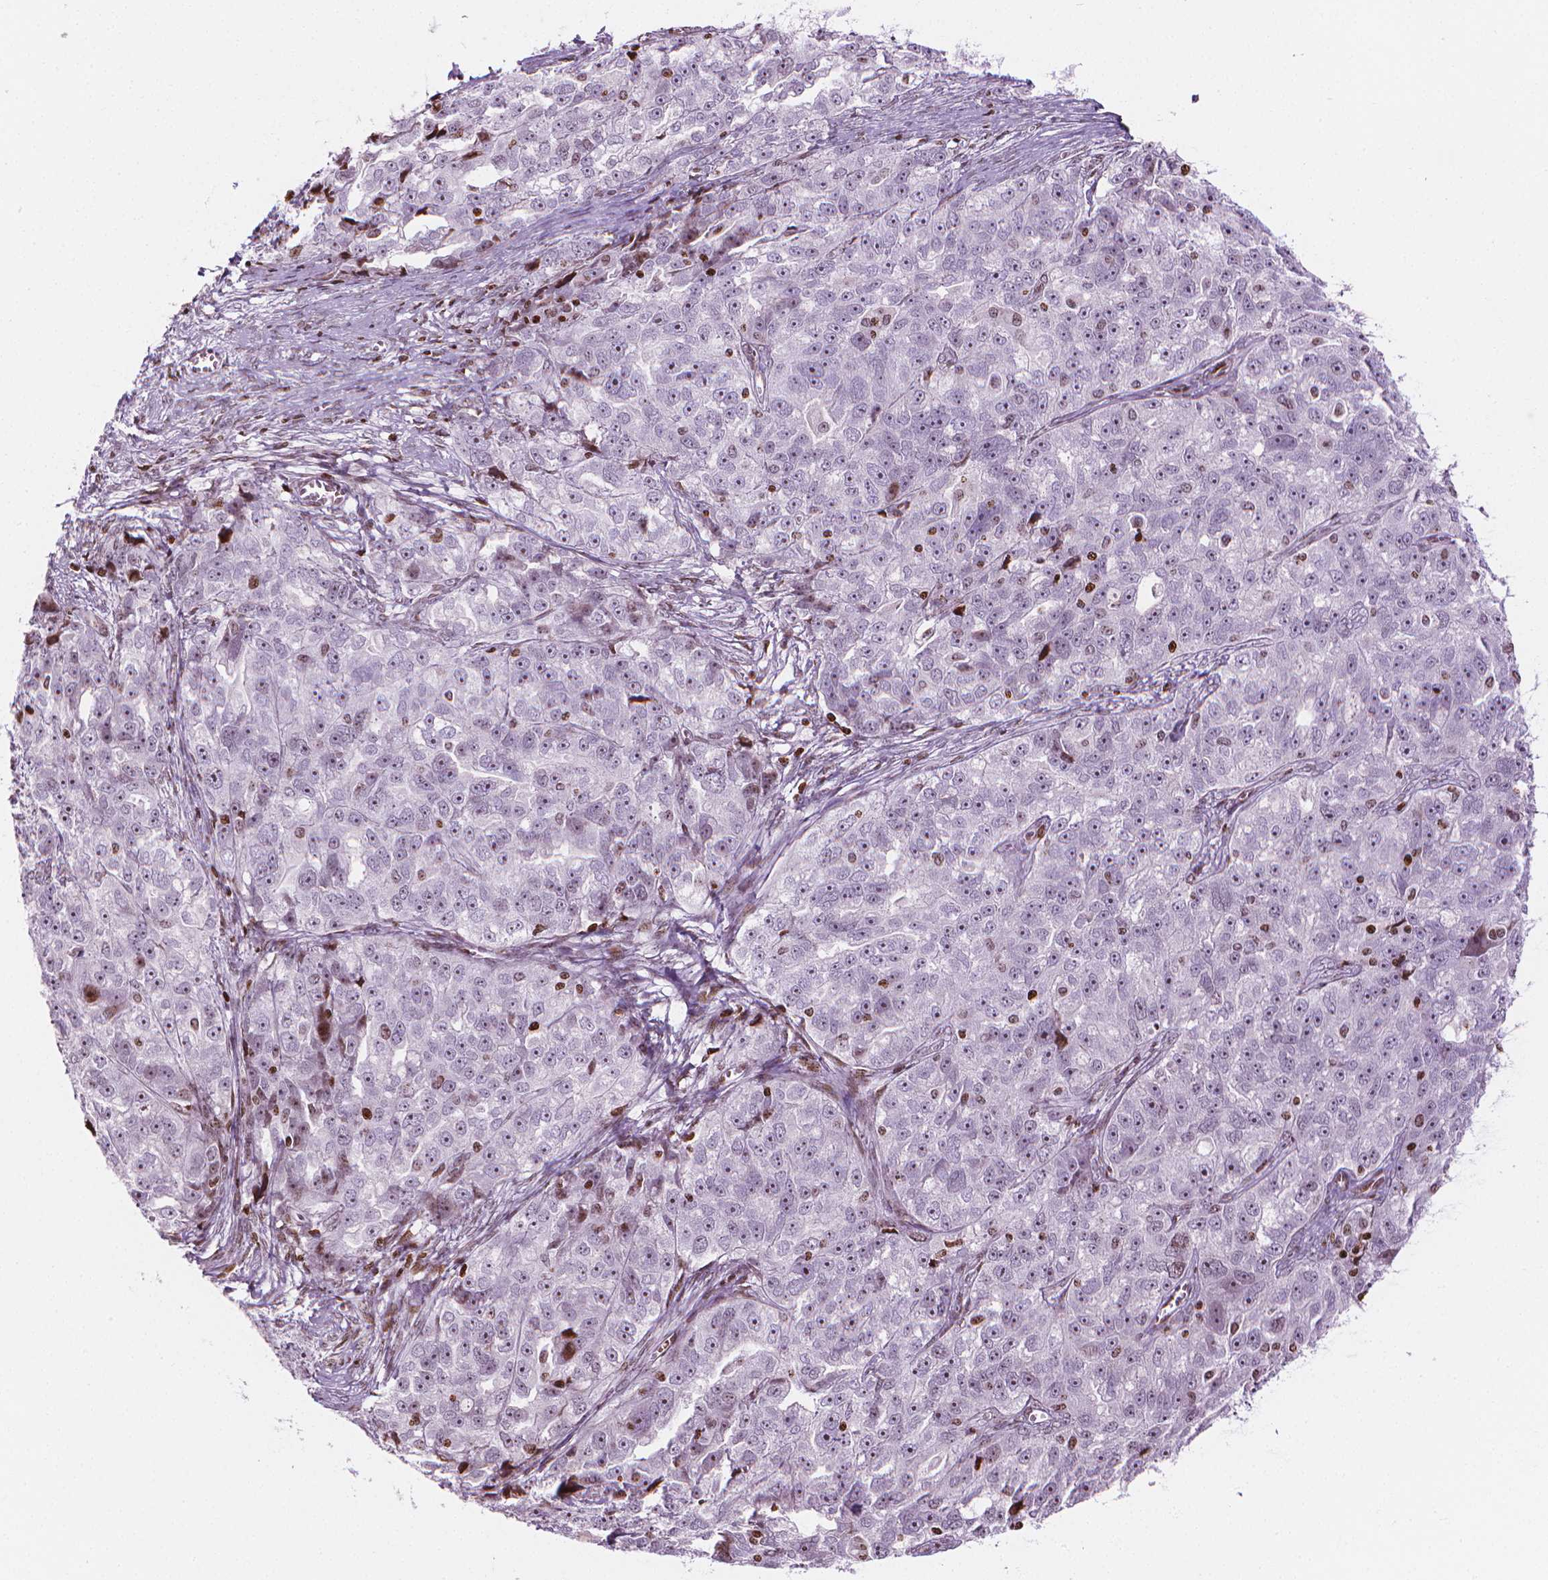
{"staining": {"intensity": "moderate", "quantity": "25%-75%", "location": "nuclear"}, "tissue": "ovarian cancer", "cell_type": "Tumor cells", "image_type": "cancer", "snomed": [{"axis": "morphology", "description": "Cystadenocarcinoma, serous, NOS"}, {"axis": "topography", "description": "Ovary"}], "caption": "The micrograph shows immunohistochemical staining of serous cystadenocarcinoma (ovarian). There is moderate nuclear staining is appreciated in about 25%-75% of tumor cells. The staining was performed using DAB, with brown indicating positive protein expression. Nuclei are stained blue with hematoxylin.", "gene": "PIP4K2A", "patient": {"sex": "female", "age": 51}}